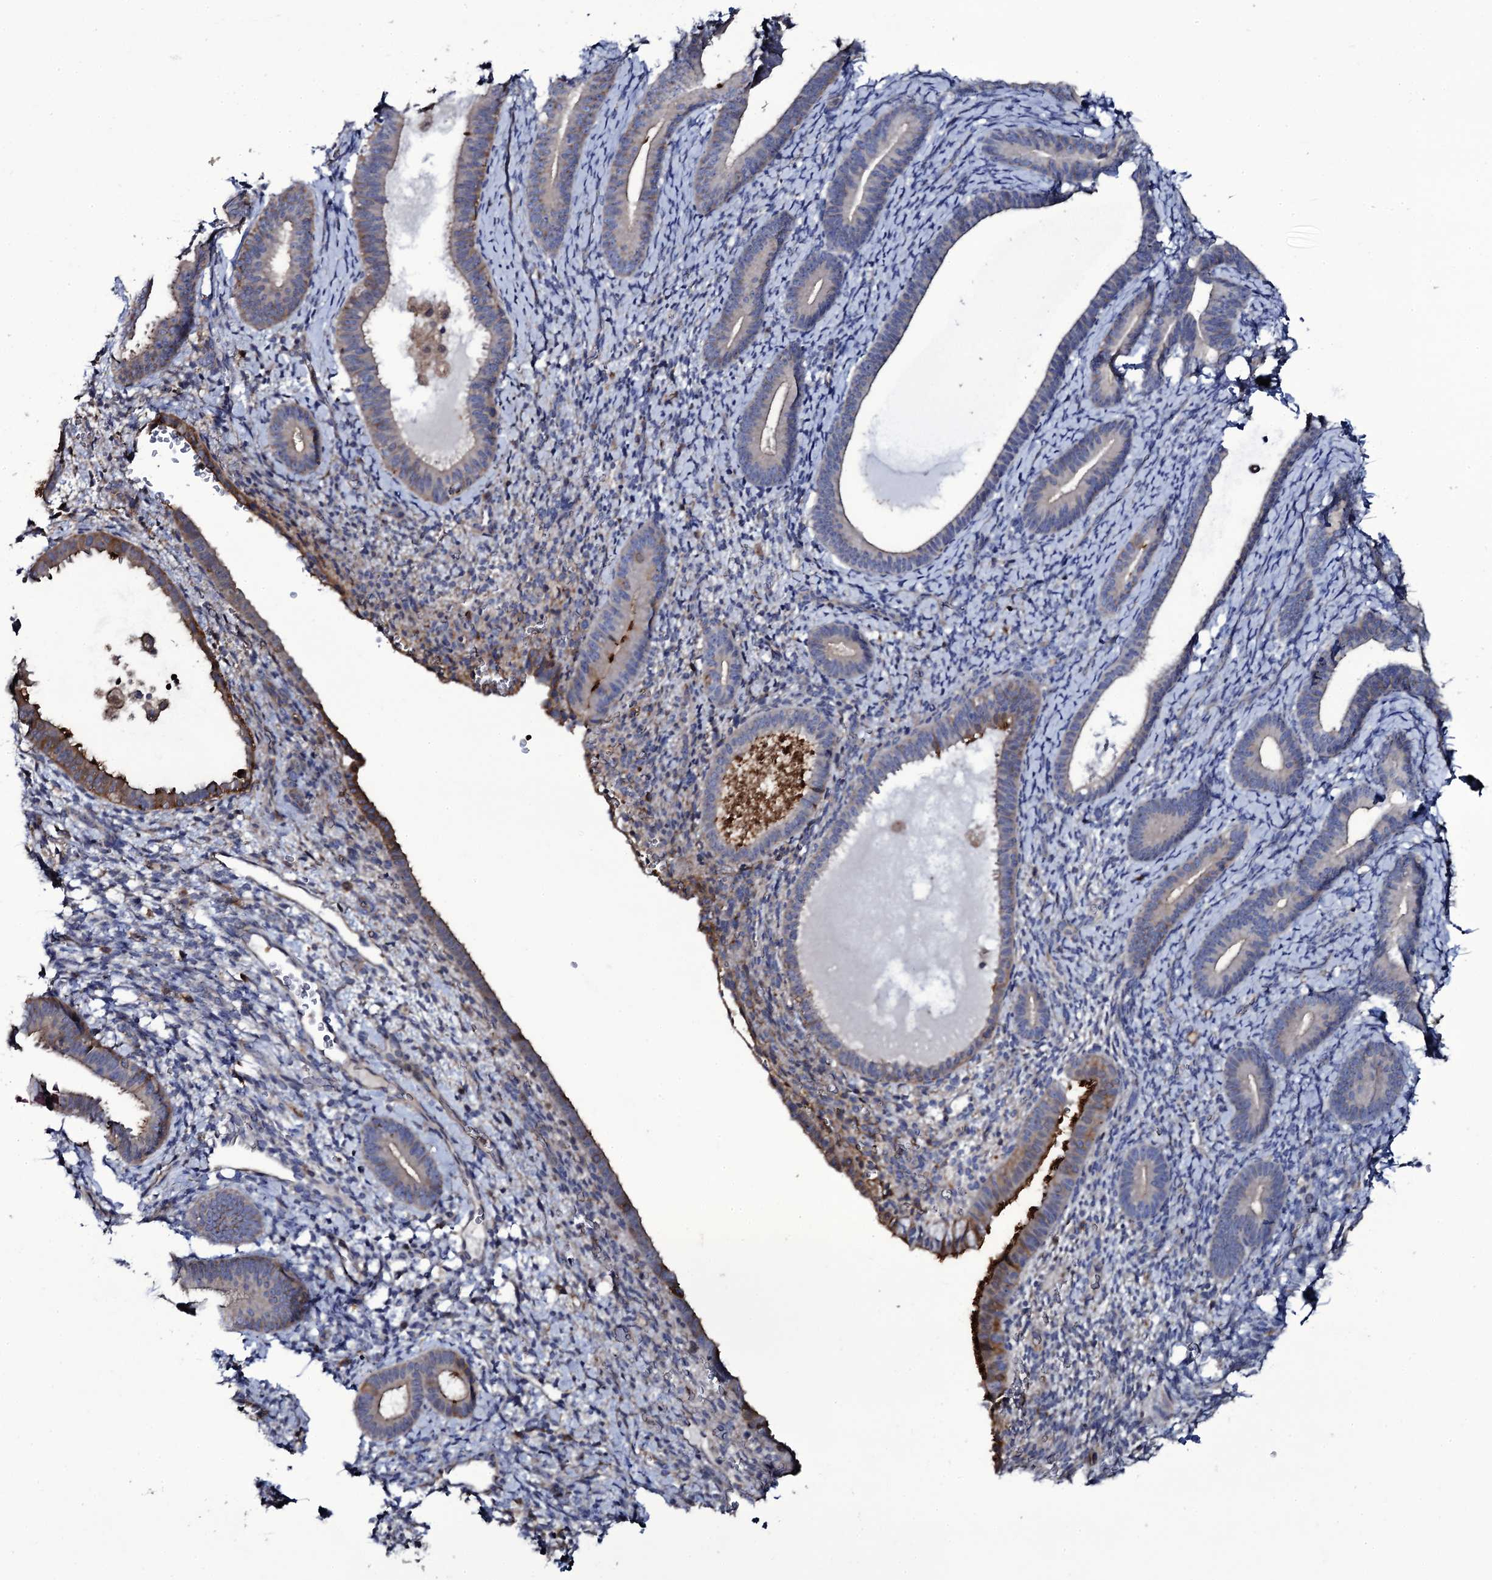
{"staining": {"intensity": "weak", "quantity": "<25%", "location": "cytoplasmic/membranous"}, "tissue": "endometrium", "cell_type": "Cells in endometrial stroma", "image_type": "normal", "snomed": [{"axis": "morphology", "description": "Normal tissue, NOS"}, {"axis": "topography", "description": "Endometrium"}], "caption": "This is an IHC micrograph of benign human endometrium. There is no staining in cells in endometrial stroma.", "gene": "TTC23", "patient": {"sex": "female", "age": 65}}